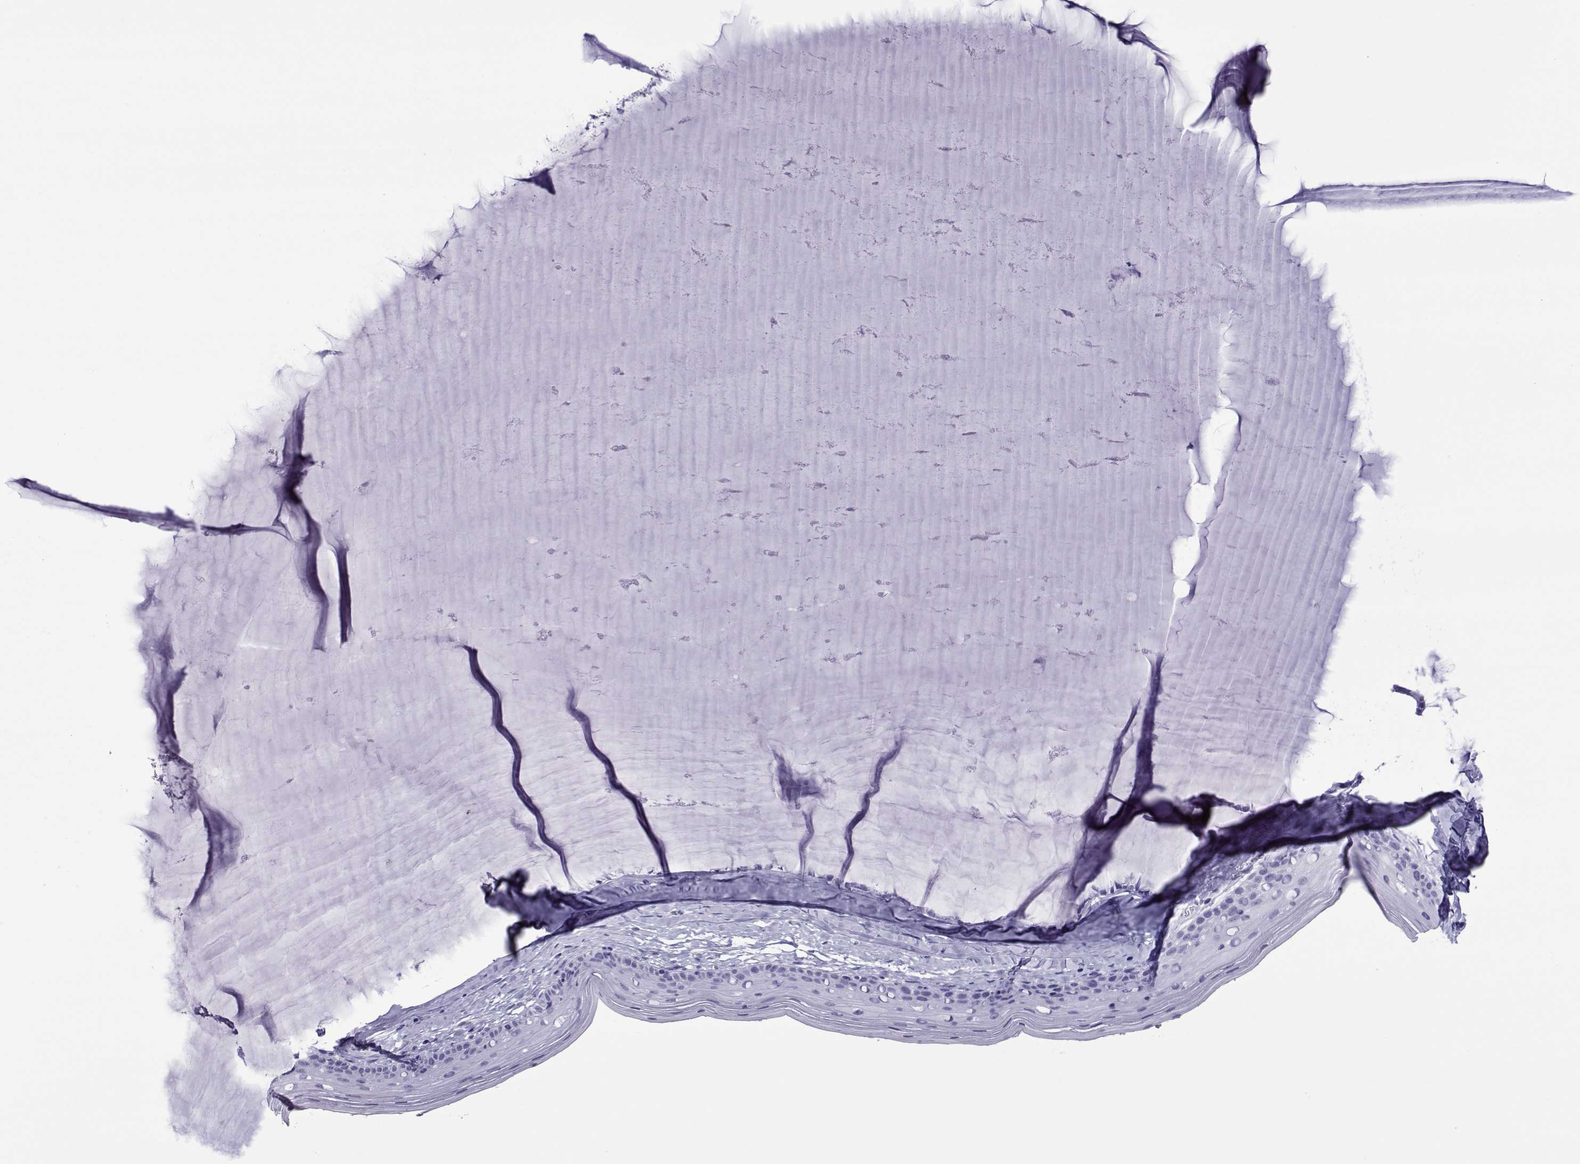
{"staining": {"intensity": "negative", "quantity": "none", "location": "none"}, "tissue": "cervix", "cell_type": "Glandular cells", "image_type": "normal", "snomed": [{"axis": "morphology", "description": "Normal tissue, NOS"}, {"axis": "topography", "description": "Cervix"}], "caption": "The image shows no significant positivity in glandular cells of cervix. The staining was performed using DAB to visualize the protein expression in brown, while the nuclei were stained in blue with hematoxylin (Magnification: 20x).", "gene": "SPANXA1", "patient": {"sex": "female", "age": 40}}